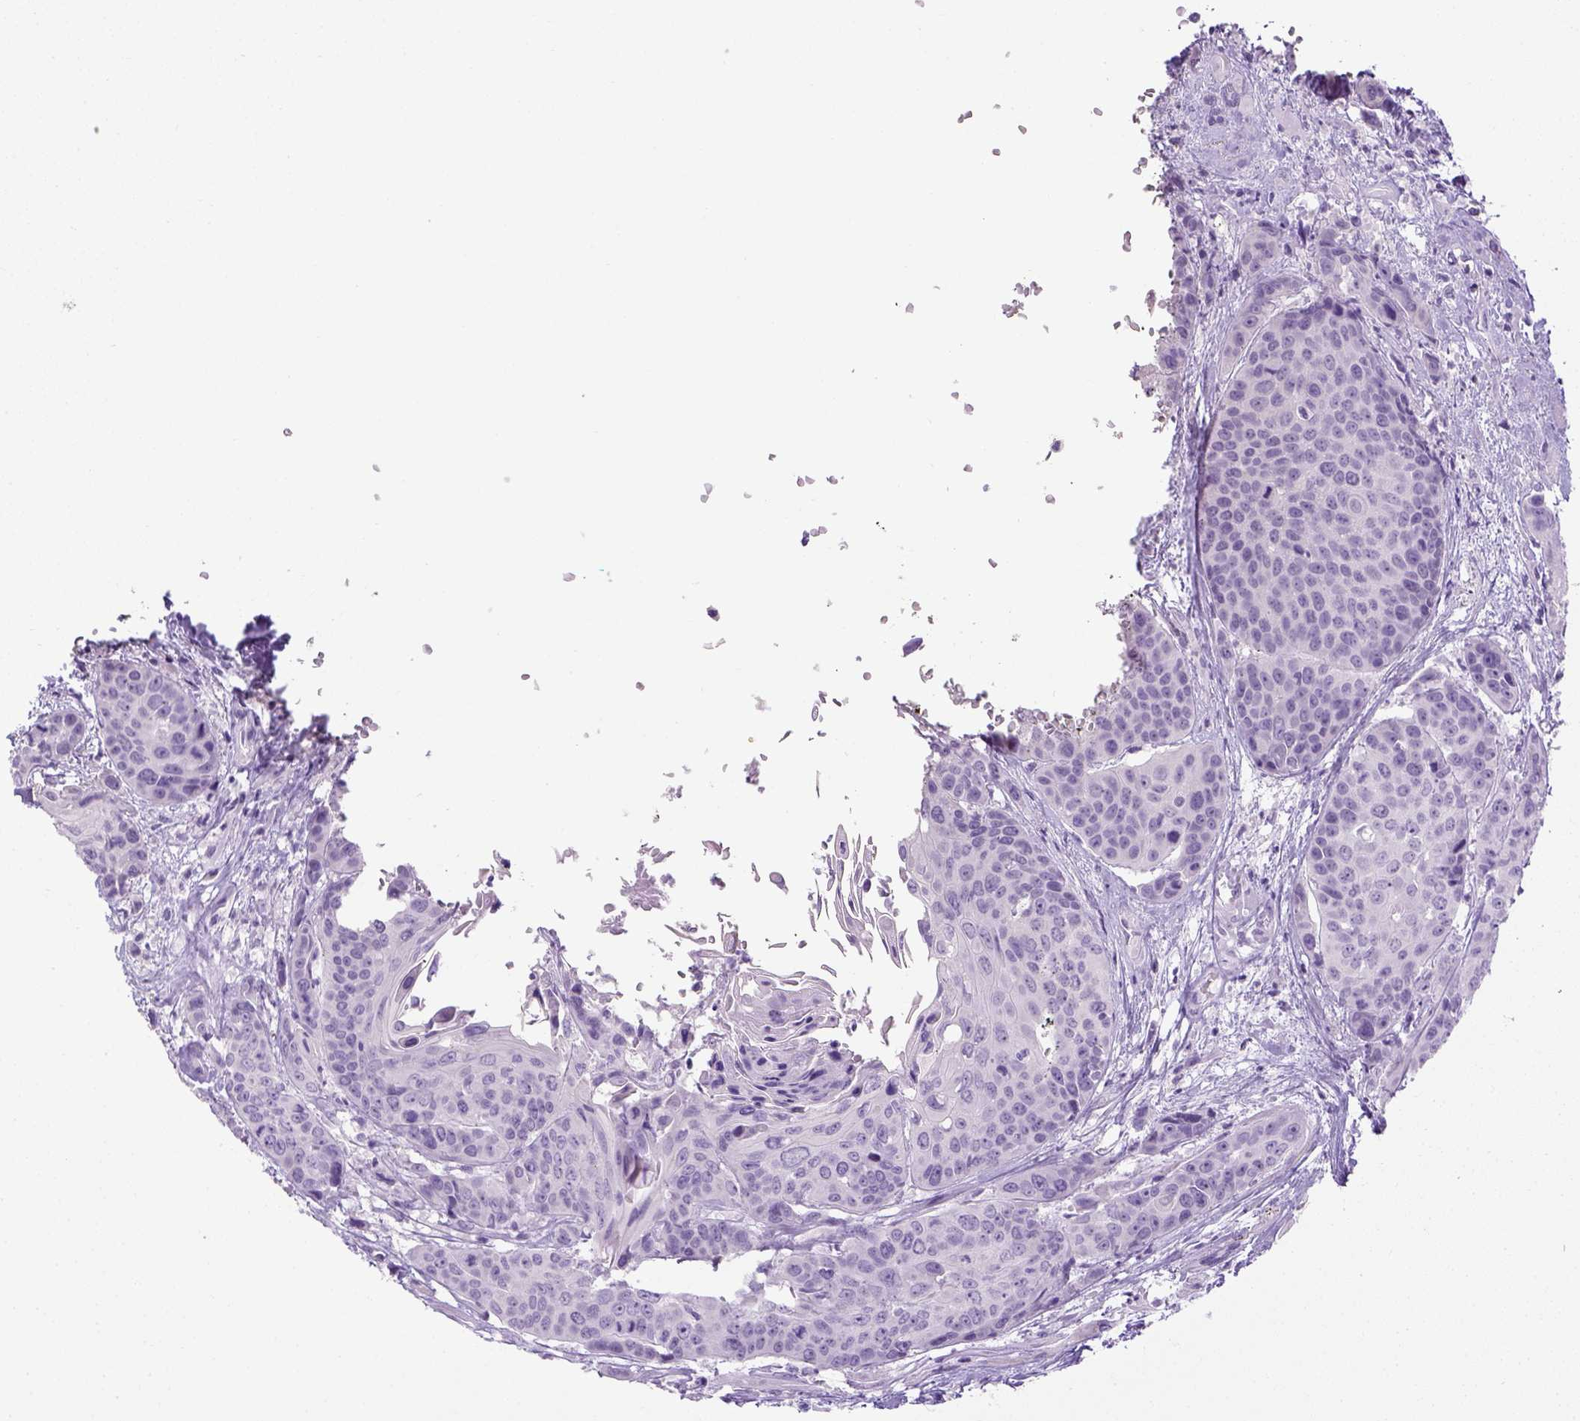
{"staining": {"intensity": "negative", "quantity": "none", "location": "none"}, "tissue": "head and neck cancer", "cell_type": "Tumor cells", "image_type": "cancer", "snomed": [{"axis": "morphology", "description": "Squamous cell carcinoma, NOS"}, {"axis": "topography", "description": "Oral tissue"}, {"axis": "topography", "description": "Head-Neck"}], "caption": "This is an immunohistochemistry (IHC) histopathology image of squamous cell carcinoma (head and neck). There is no positivity in tumor cells.", "gene": "LGSN", "patient": {"sex": "male", "age": 56}}